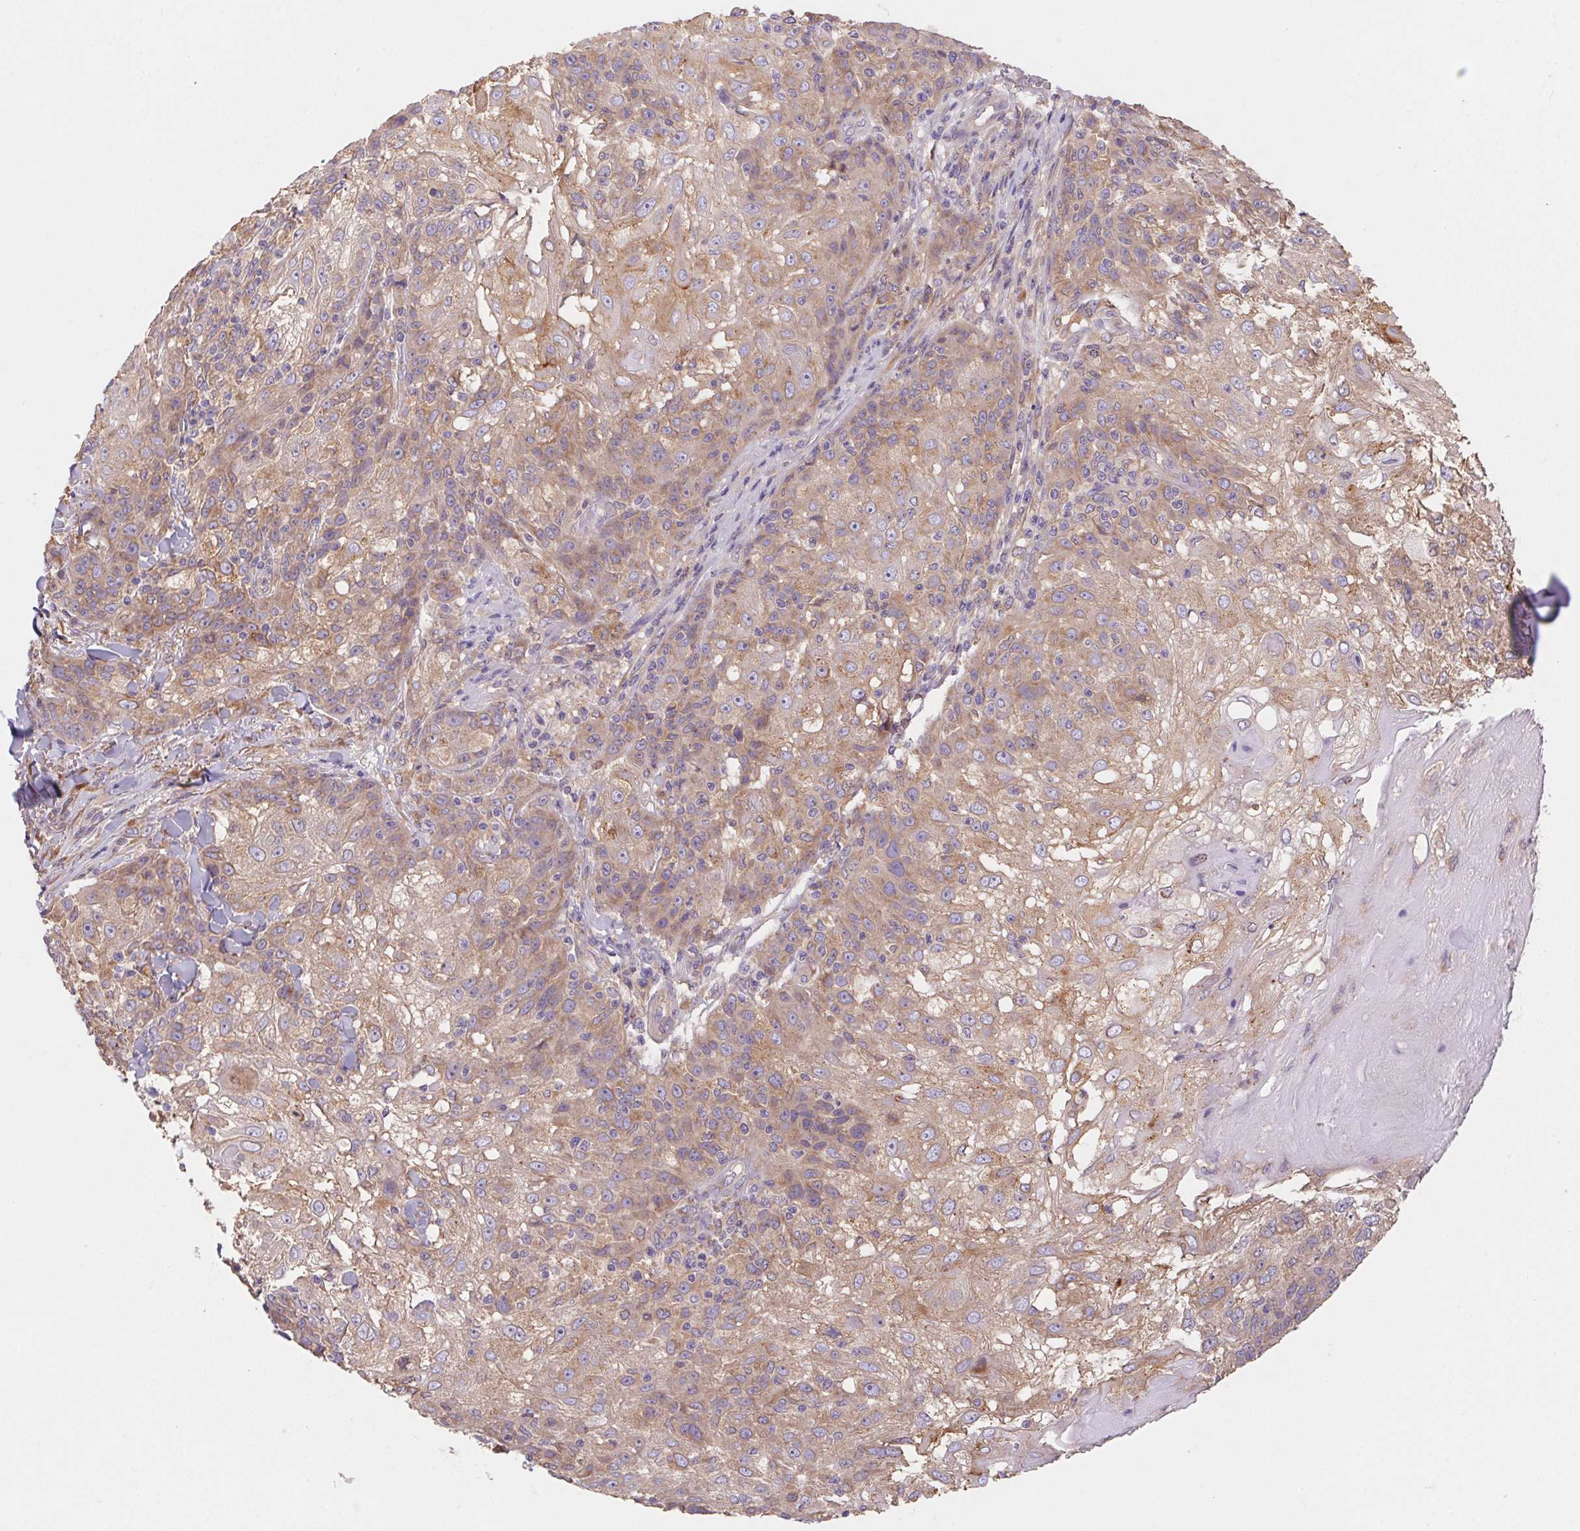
{"staining": {"intensity": "weak", "quantity": ">75%", "location": "cytoplasmic/membranous"}, "tissue": "skin cancer", "cell_type": "Tumor cells", "image_type": "cancer", "snomed": [{"axis": "morphology", "description": "Normal tissue, NOS"}, {"axis": "morphology", "description": "Squamous cell carcinoma, NOS"}, {"axis": "topography", "description": "Skin"}], "caption": "Skin cancer tissue exhibits weak cytoplasmic/membranous expression in approximately >75% of tumor cells, visualized by immunohistochemistry.", "gene": "RAB1A", "patient": {"sex": "female", "age": 83}}